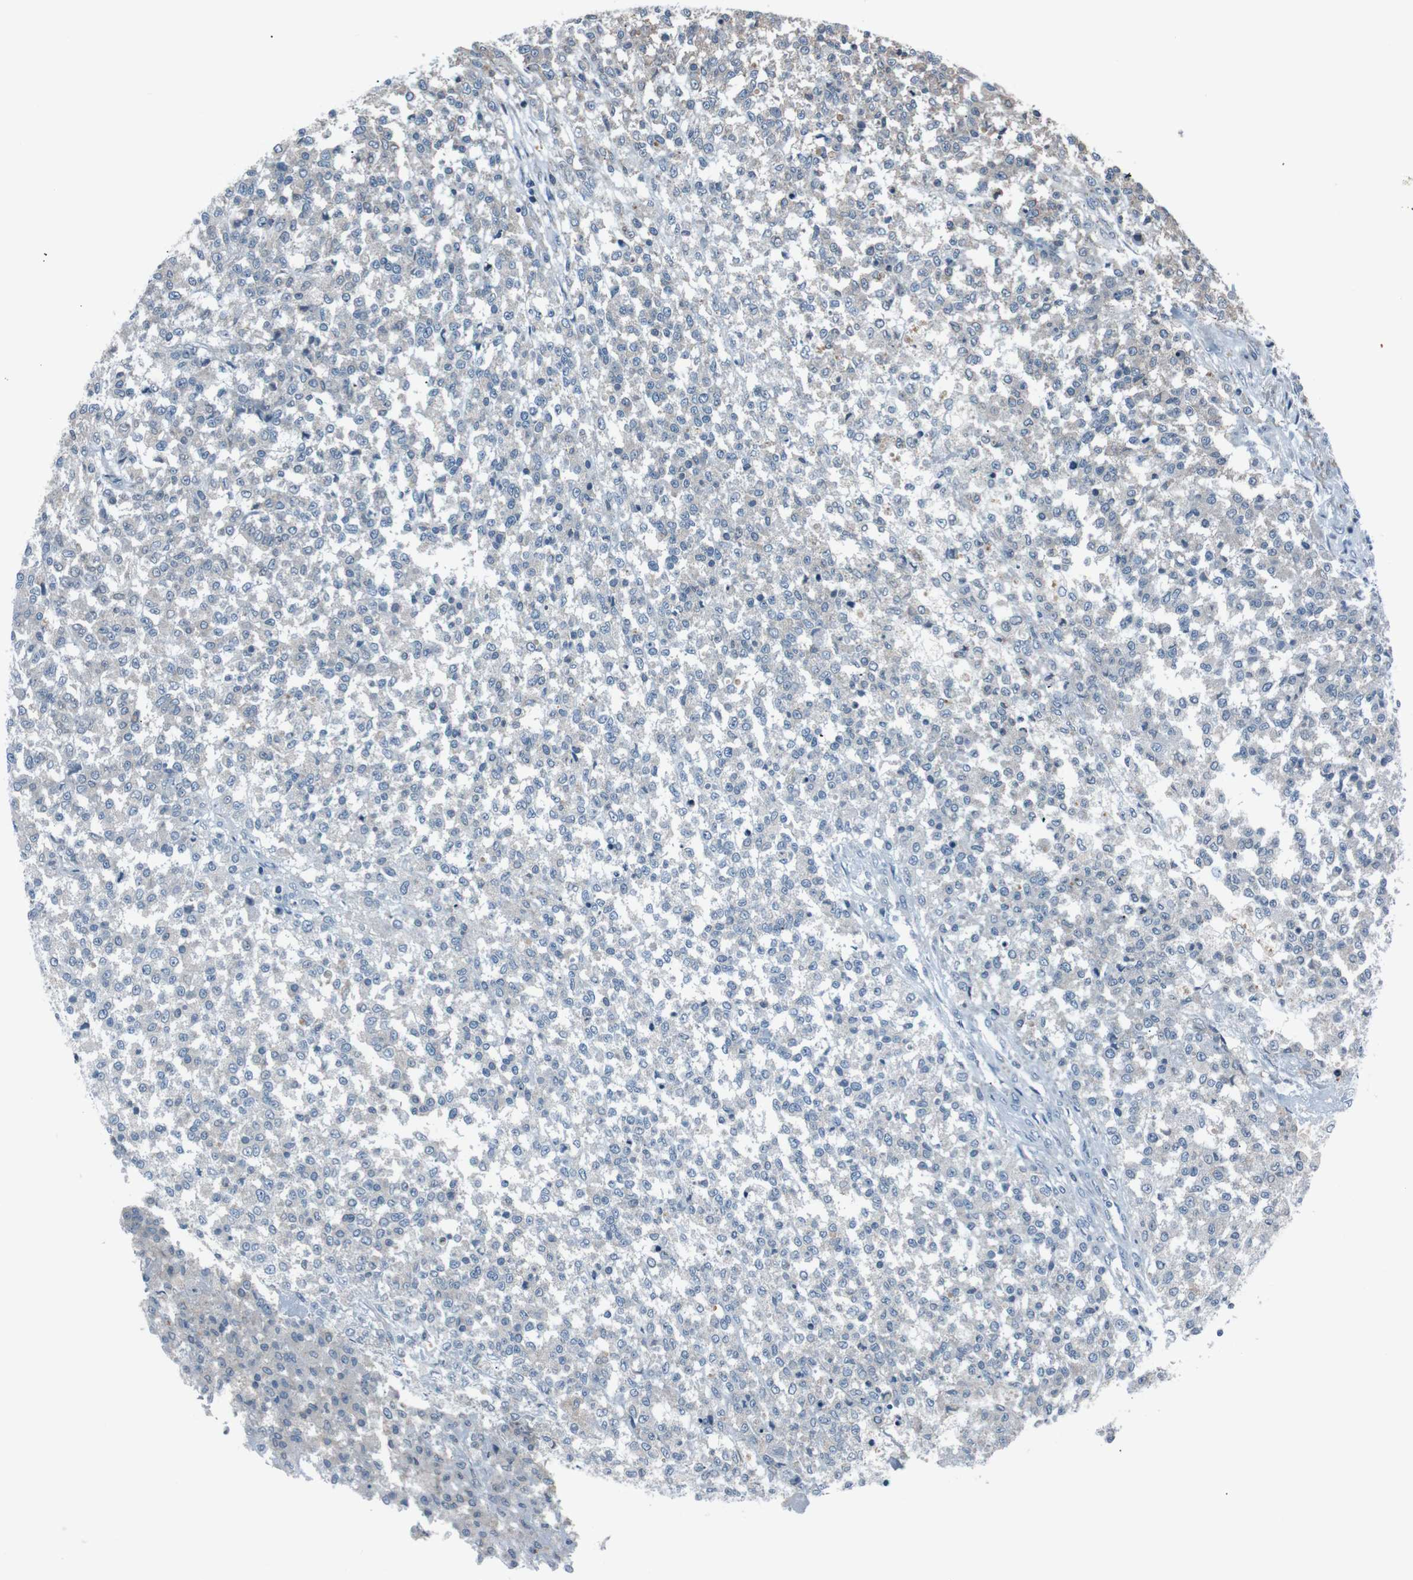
{"staining": {"intensity": "negative", "quantity": "none", "location": "none"}, "tissue": "testis cancer", "cell_type": "Tumor cells", "image_type": "cancer", "snomed": [{"axis": "morphology", "description": "Seminoma, NOS"}, {"axis": "topography", "description": "Testis"}], "caption": "This photomicrograph is of seminoma (testis) stained with immunohistochemistry to label a protein in brown with the nuclei are counter-stained blue. There is no staining in tumor cells.", "gene": "SIGMAR1", "patient": {"sex": "male", "age": 59}}